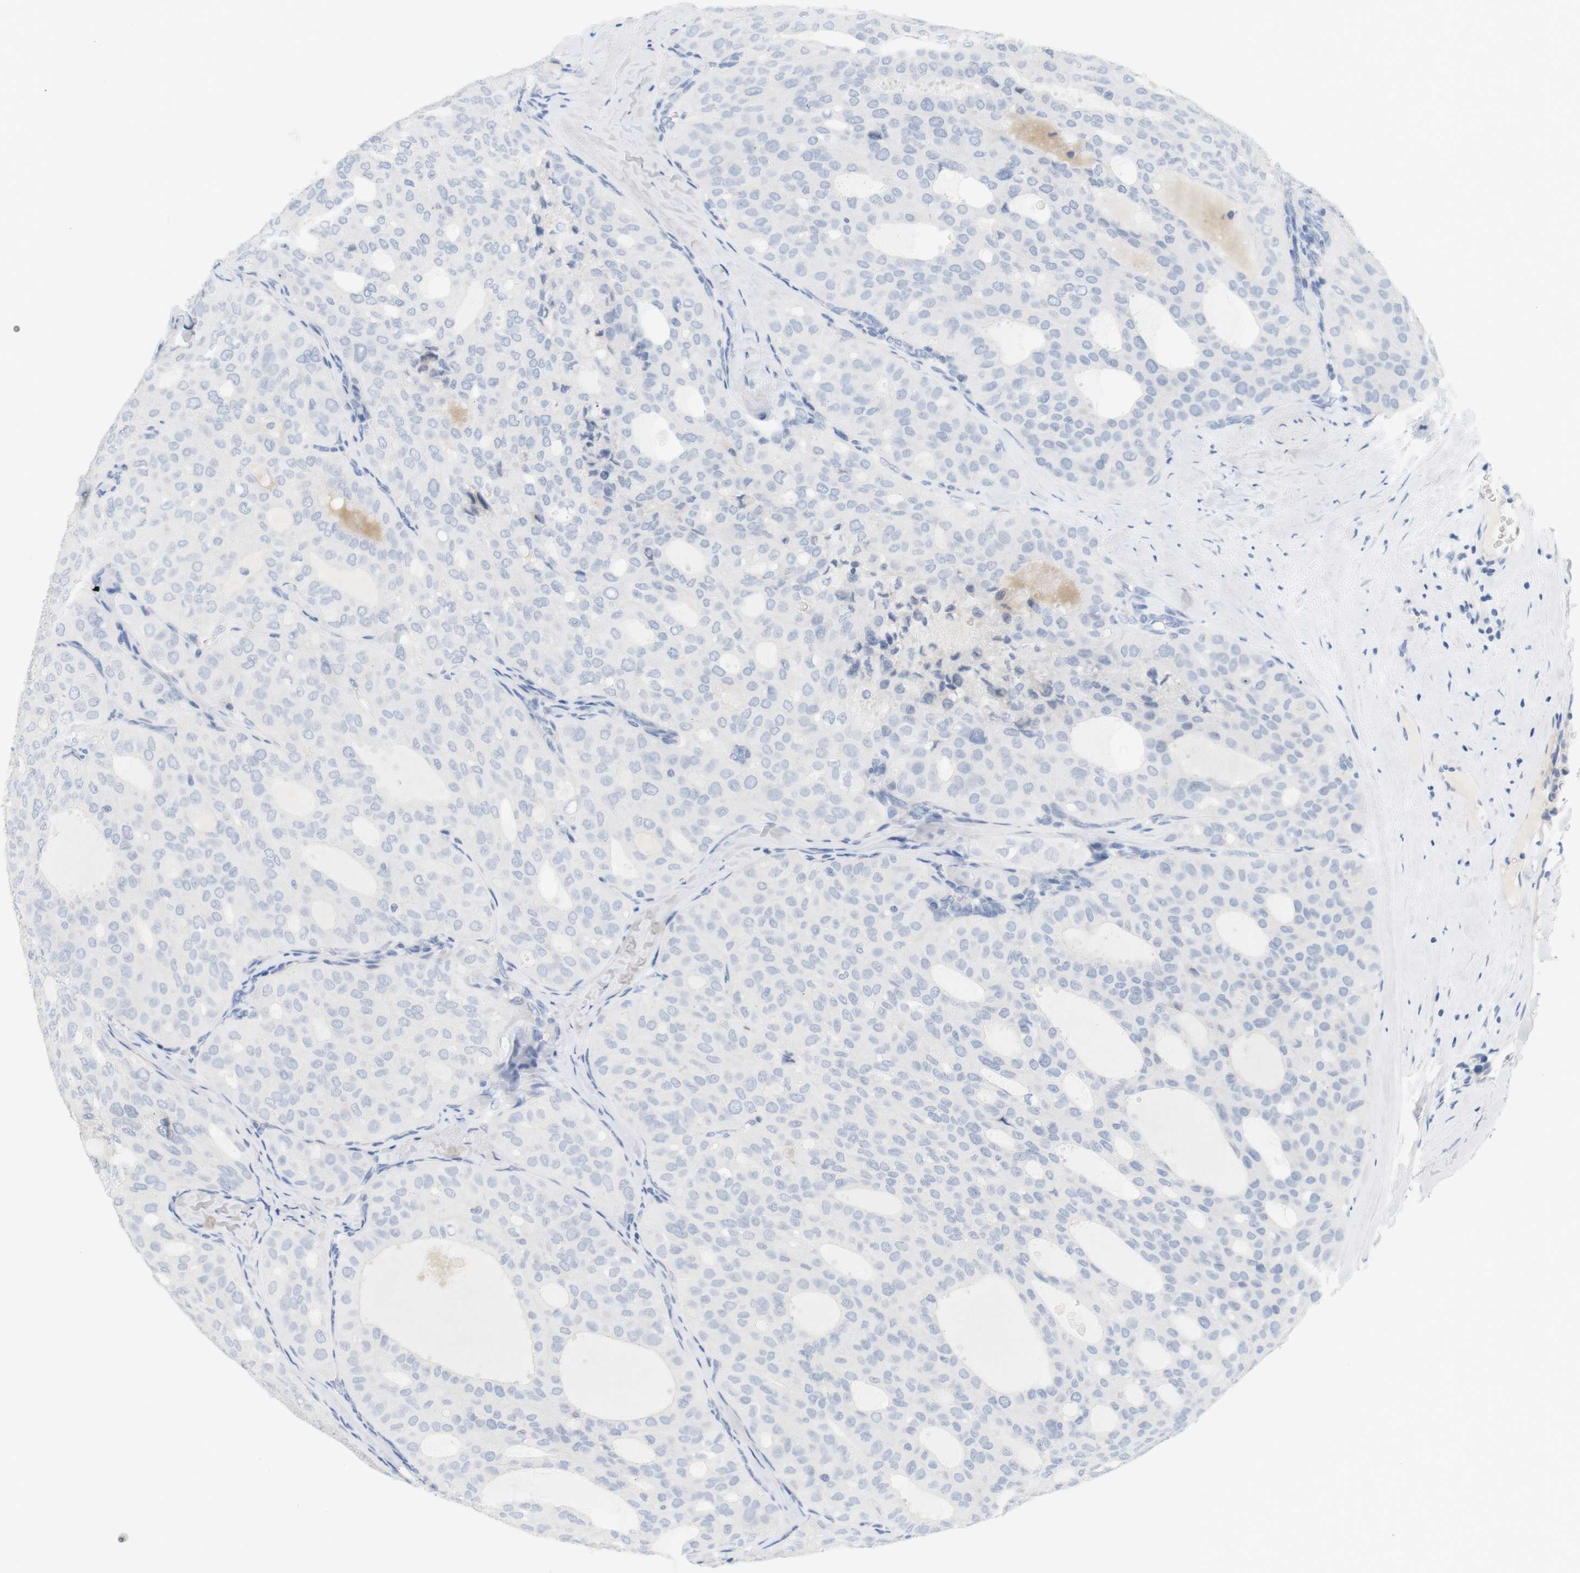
{"staining": {"intensity": "negative", "quantity": "none", "location": "none"}, "tissue": "thyroid cancer", "cell_type": "Tumor cells", "image_type": "cancer", "snomed": [{"axis": "morphology", "description": "Follicular adenoma carcinoma, NOS"}, {"axis": "topography", "description": "Thyroid gland"}], "caption": "Thyroid follicular adenoma carcinoma was stained to show a protein in brown. There is no significant staining in tumor cells. (Immunohistochemistry, brightfield microscopy, high magnification).", "gene": "OPRM1", "patient": {"sex": "male", "age": 75}}